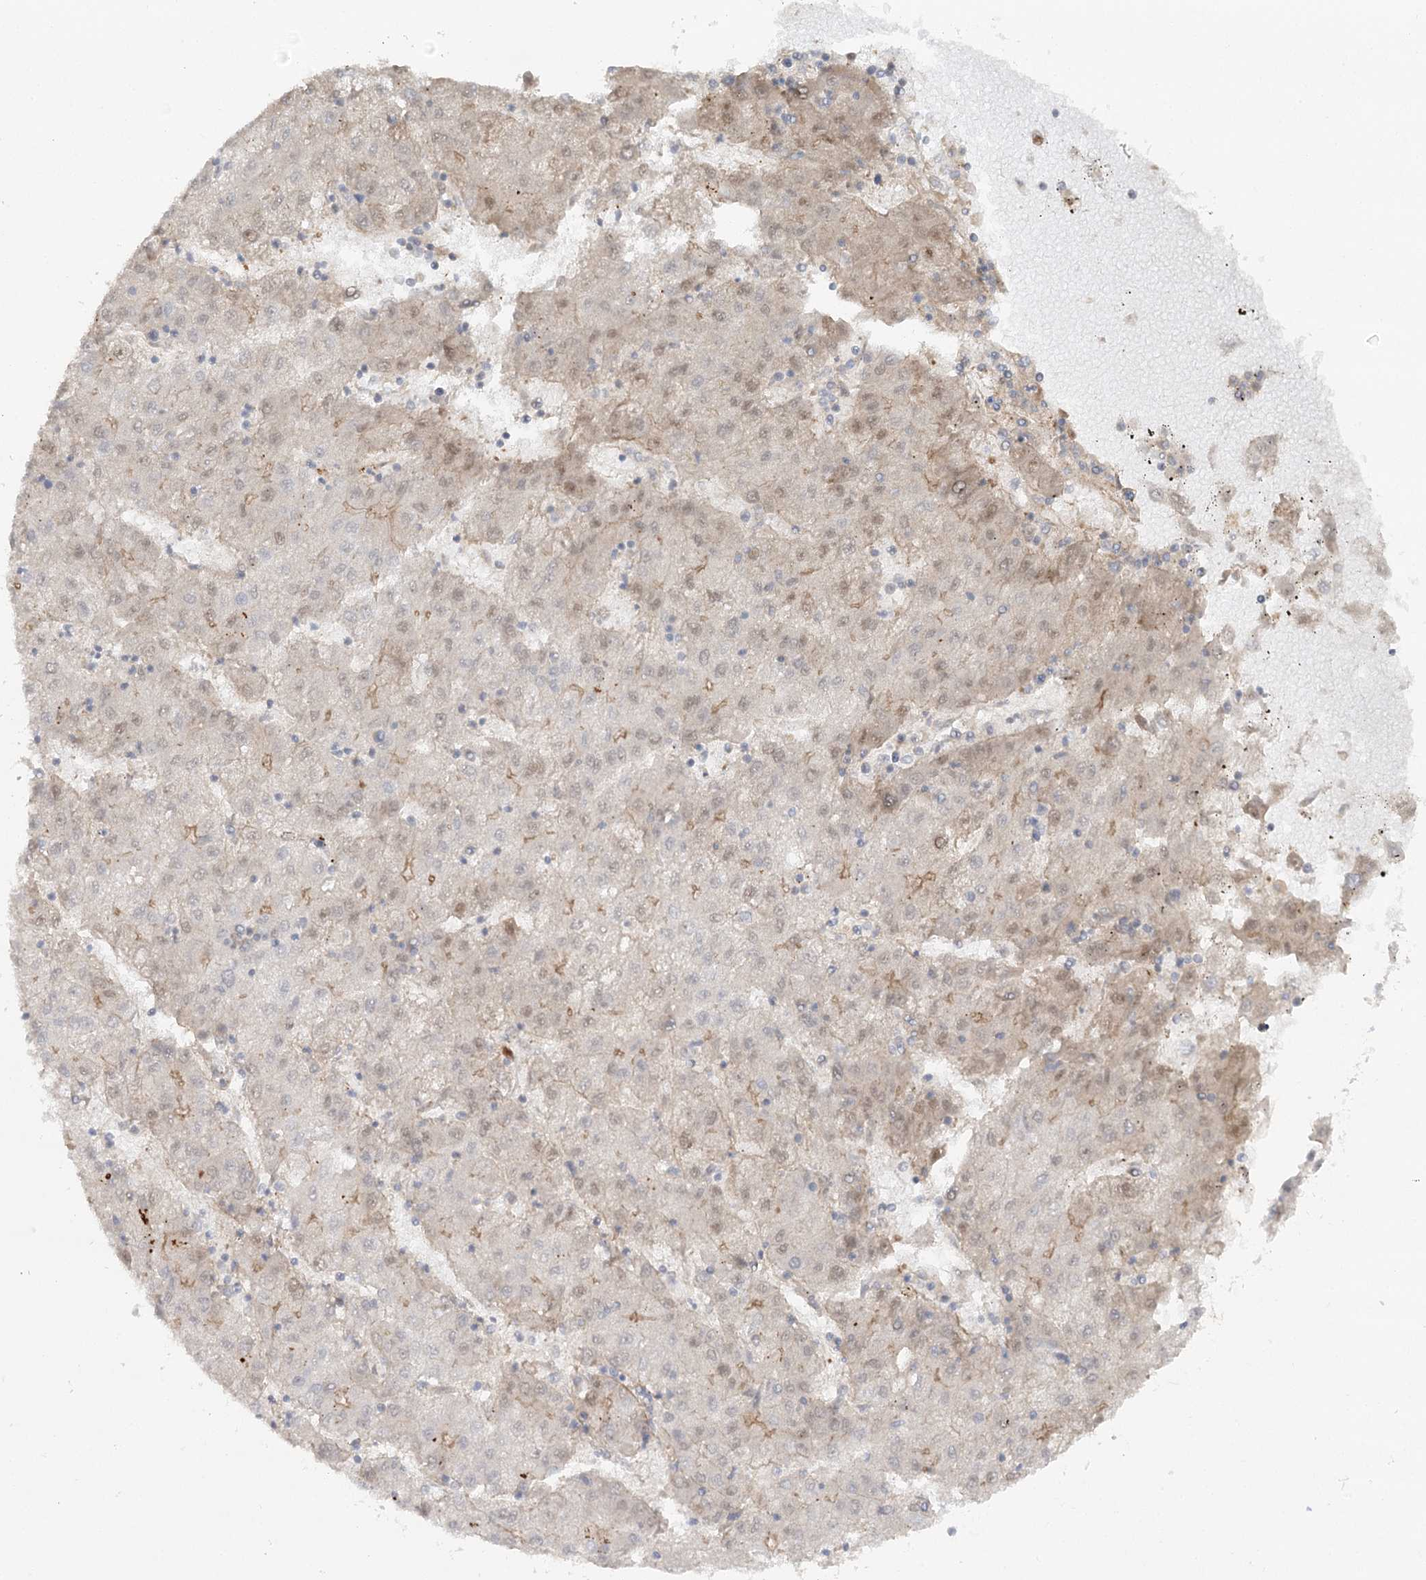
{"staining": {"intensity": "weak", "quantity": "25%-75%", "location": "nuclear"}, "tissue": "liver cancer", "cell_type": "Tumor cells", "image_type": "cancer", "snomed": [{"axis": "morphology", "description": "Carcinoma, Hepatocellular, NOS"}, {"axis": "topography", "description": "Liver"}], "caption": "Tumor cells display weak nuclear staining in about 25%-75% of cells in hepatocellular carcinoma (liver).", "gene": "GBE1", "patient": {"sex": "male", "age": 72}}